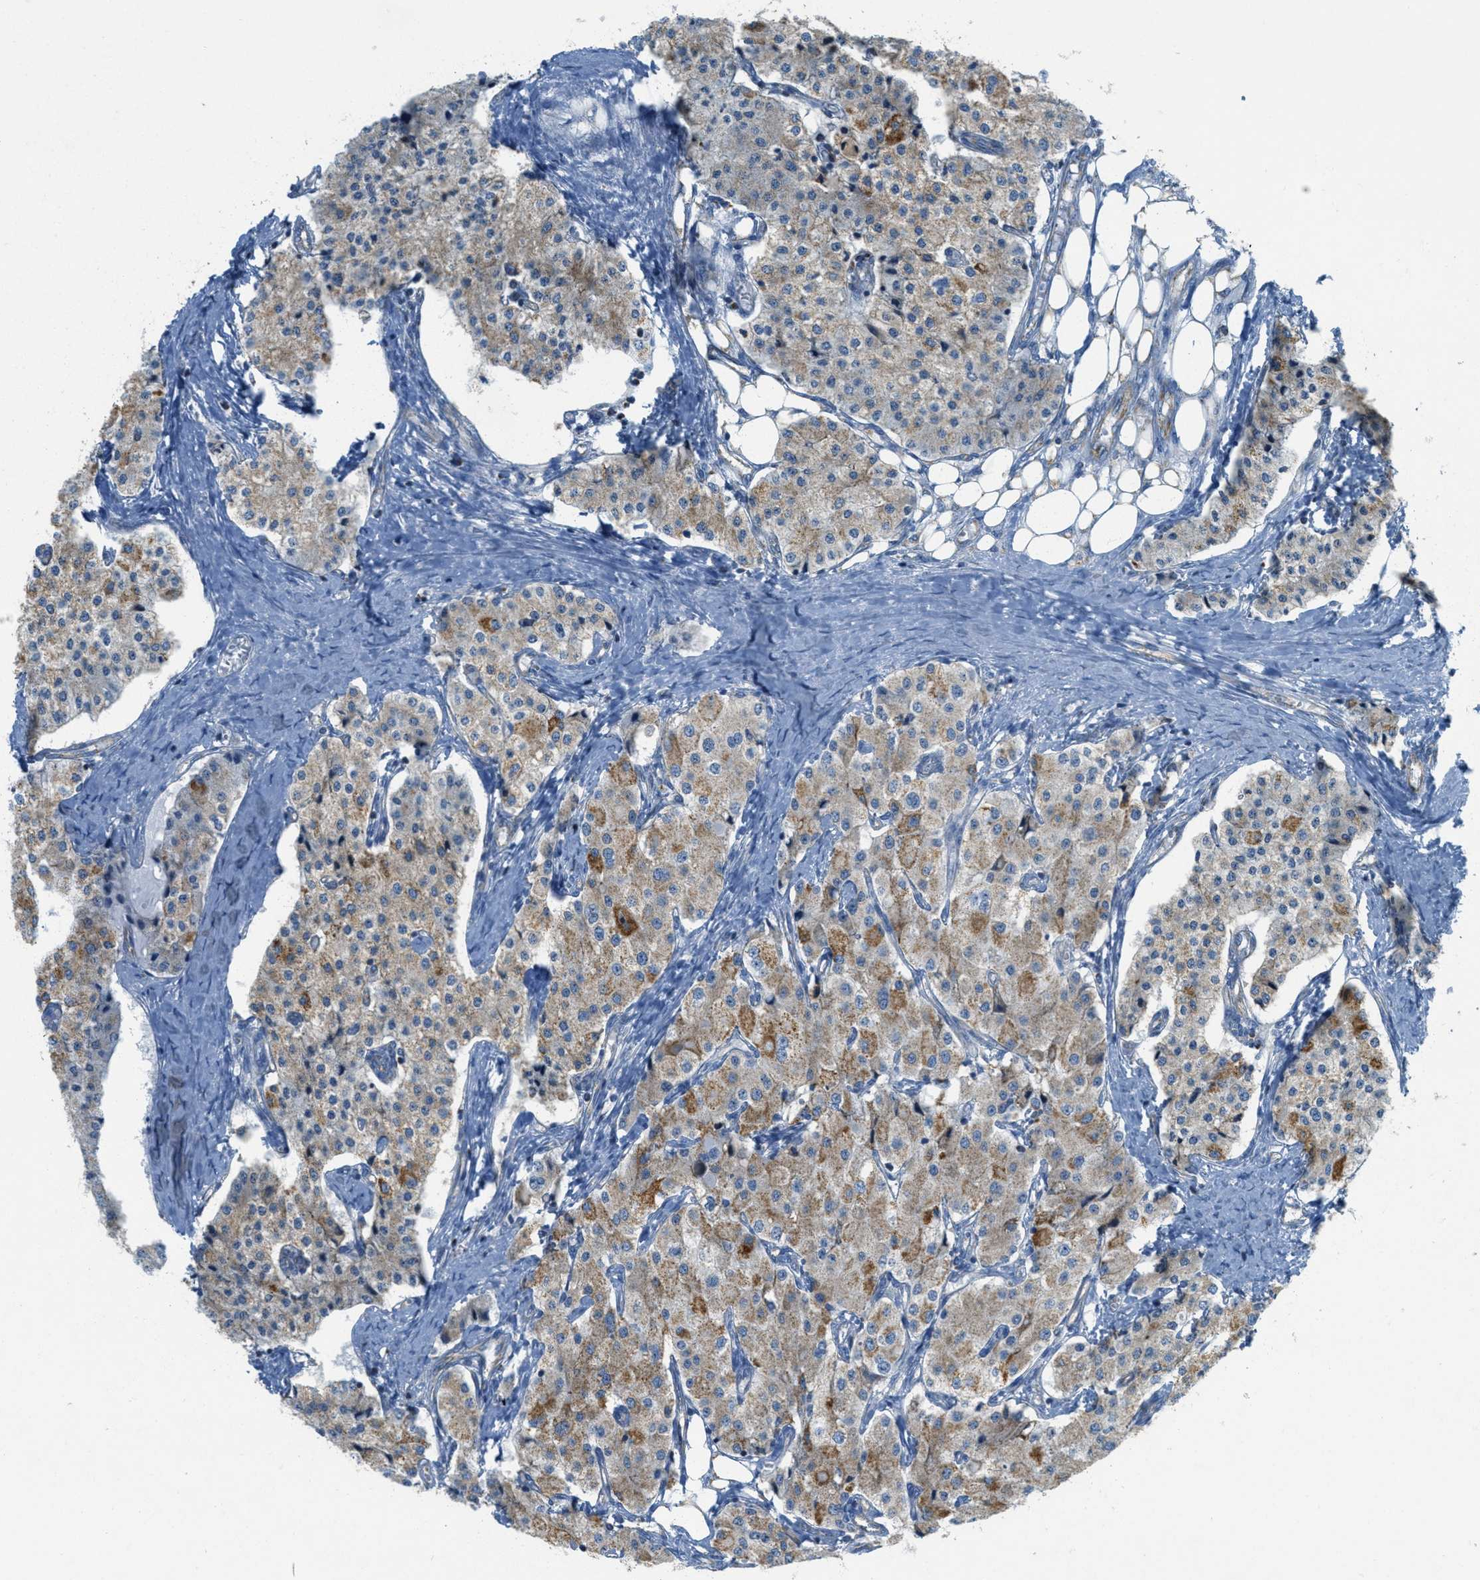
{"staining": {"intensity": "strong", "quantity": "<25%", "location": "cytoplasmic/membranous"}, "tissue": "carcinoid", "cell_type": "Tumor cells", "image_type": "cancer", "snomed": [{"axis": "morphology", "description": "Carcinoid, malignant, NOS"}, {"axis": "topography", "description": "Colon"}], "caption": "Strong cytoplasmic/membranous positivity for a protein is identified in about <25% of tumor cells of carcinoid (malignant) using IHC.", "gene": "BTN3A1", "patient": {"sex": "female", "age": 52}}